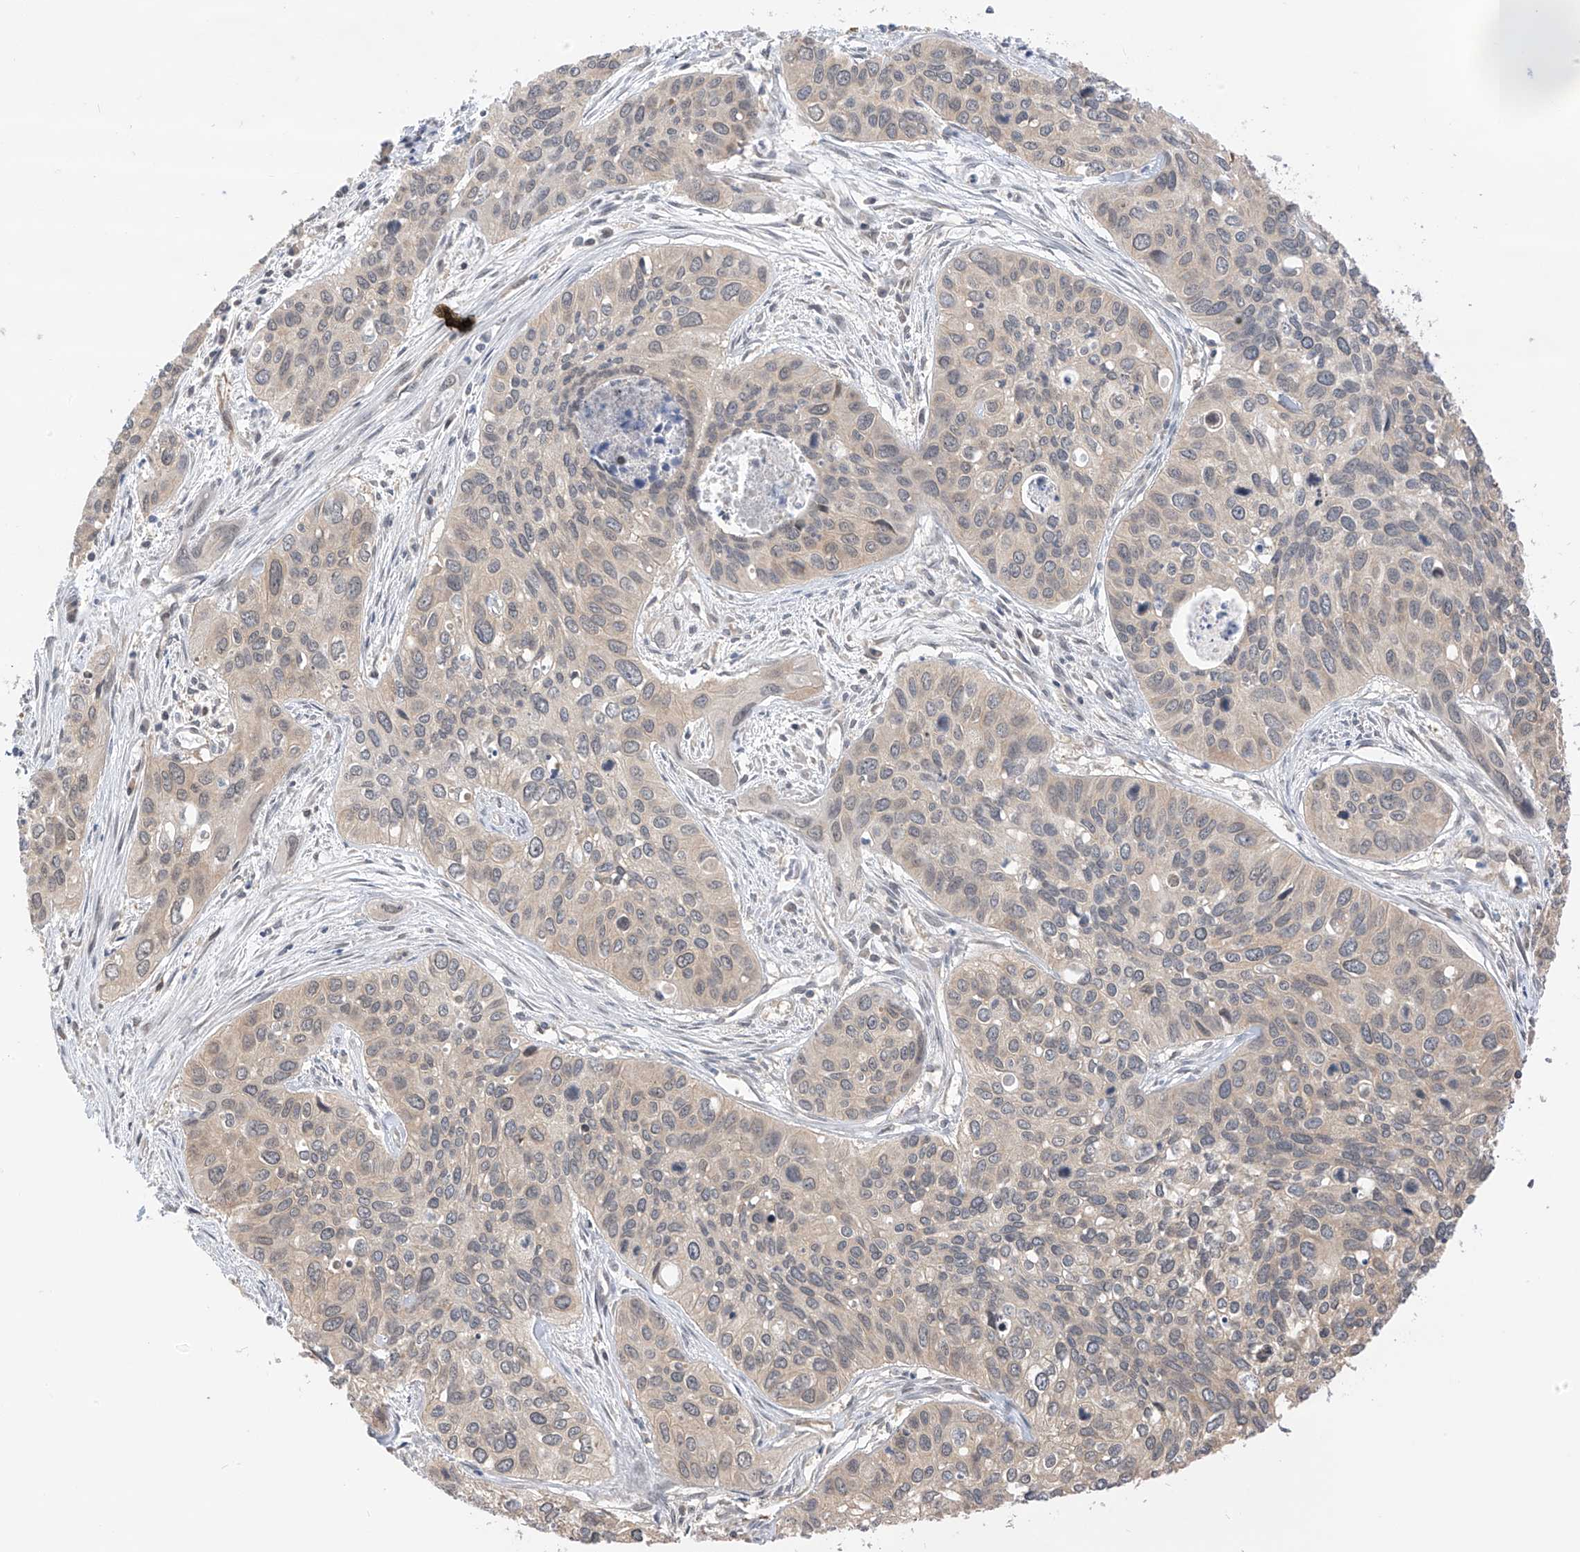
{"staining": {"intensity": "weak", "quantity": "<25%", "location": "cytoplasmic/membranous"}, "tissue": "cervical cancer", "cell_type": "Tumor cells", "image_type": "cancer", "snomed": [{"axis": "morphology", "description": "Squamous cell carcinoma, NOS"}, {"axis": "topography", "description": "Cervix"}], "caption": "The photomicrograph reveals no significant positivity in tumor cells of cervical cancer (squamous cell carcinoma). (Immunohistochemistry, brightfield microscopy, high magnification).", "gene": "PPA2", "patient": {"sex": "female", "age": 55}}